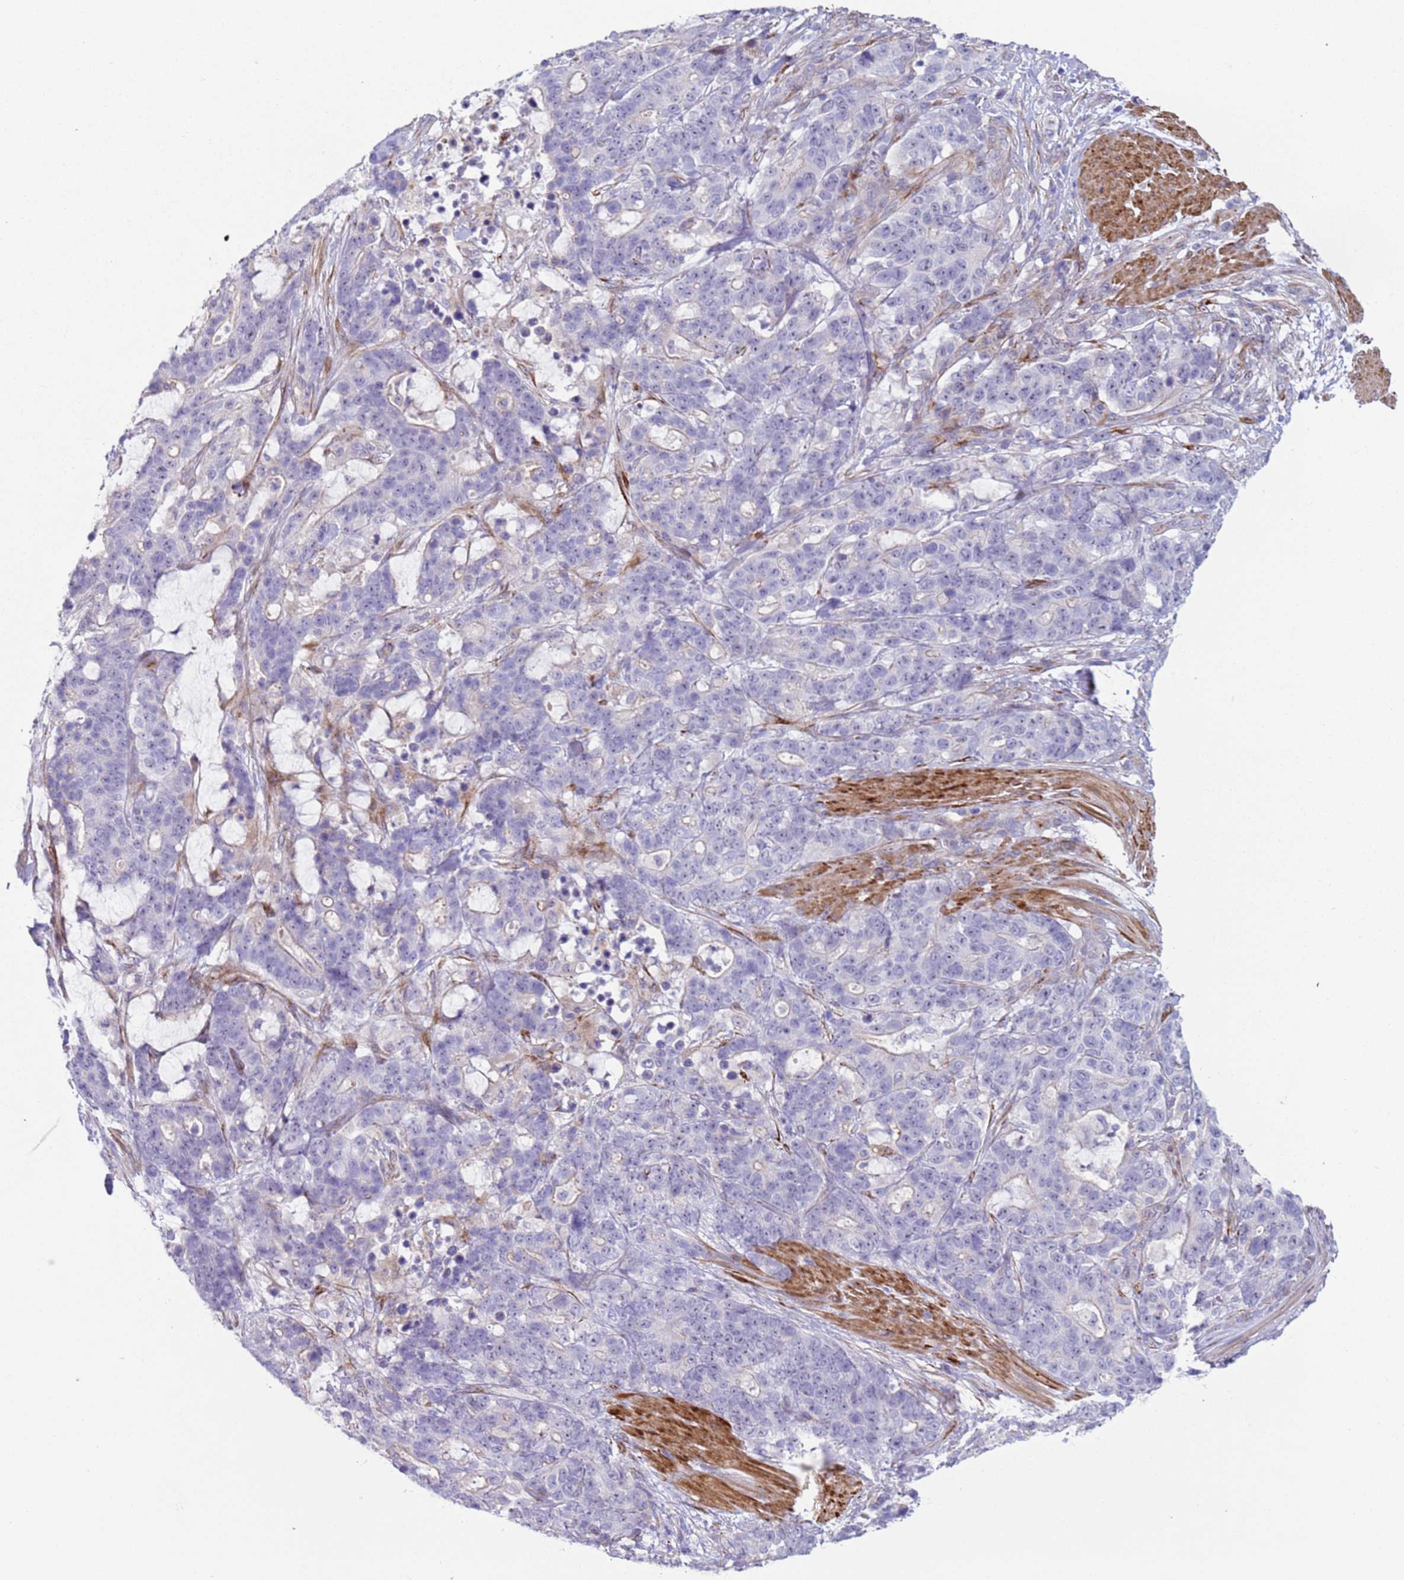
{"staining": {"intensity": "negative", "quantity": "none", "location": "none"}, "tissue": "stomach cancer", "cell_type": "Tumor cells", "image_type": "cancer", "snomed": [{"axis": "morphology", "description": "Normal tissue, NOS"}, {"axis": "morphology", "description": "Adenocarcinoma, NOS"}, {"axis": "topography", "description": "Stomach"}], "caption": "This is a histopathology image of immunohistochemistry staining of stomach adenocarcinoma, which shows no expression in tumor cells.", "gene": "HEATR1", "patient": {"sex": "female", "age": 64}}